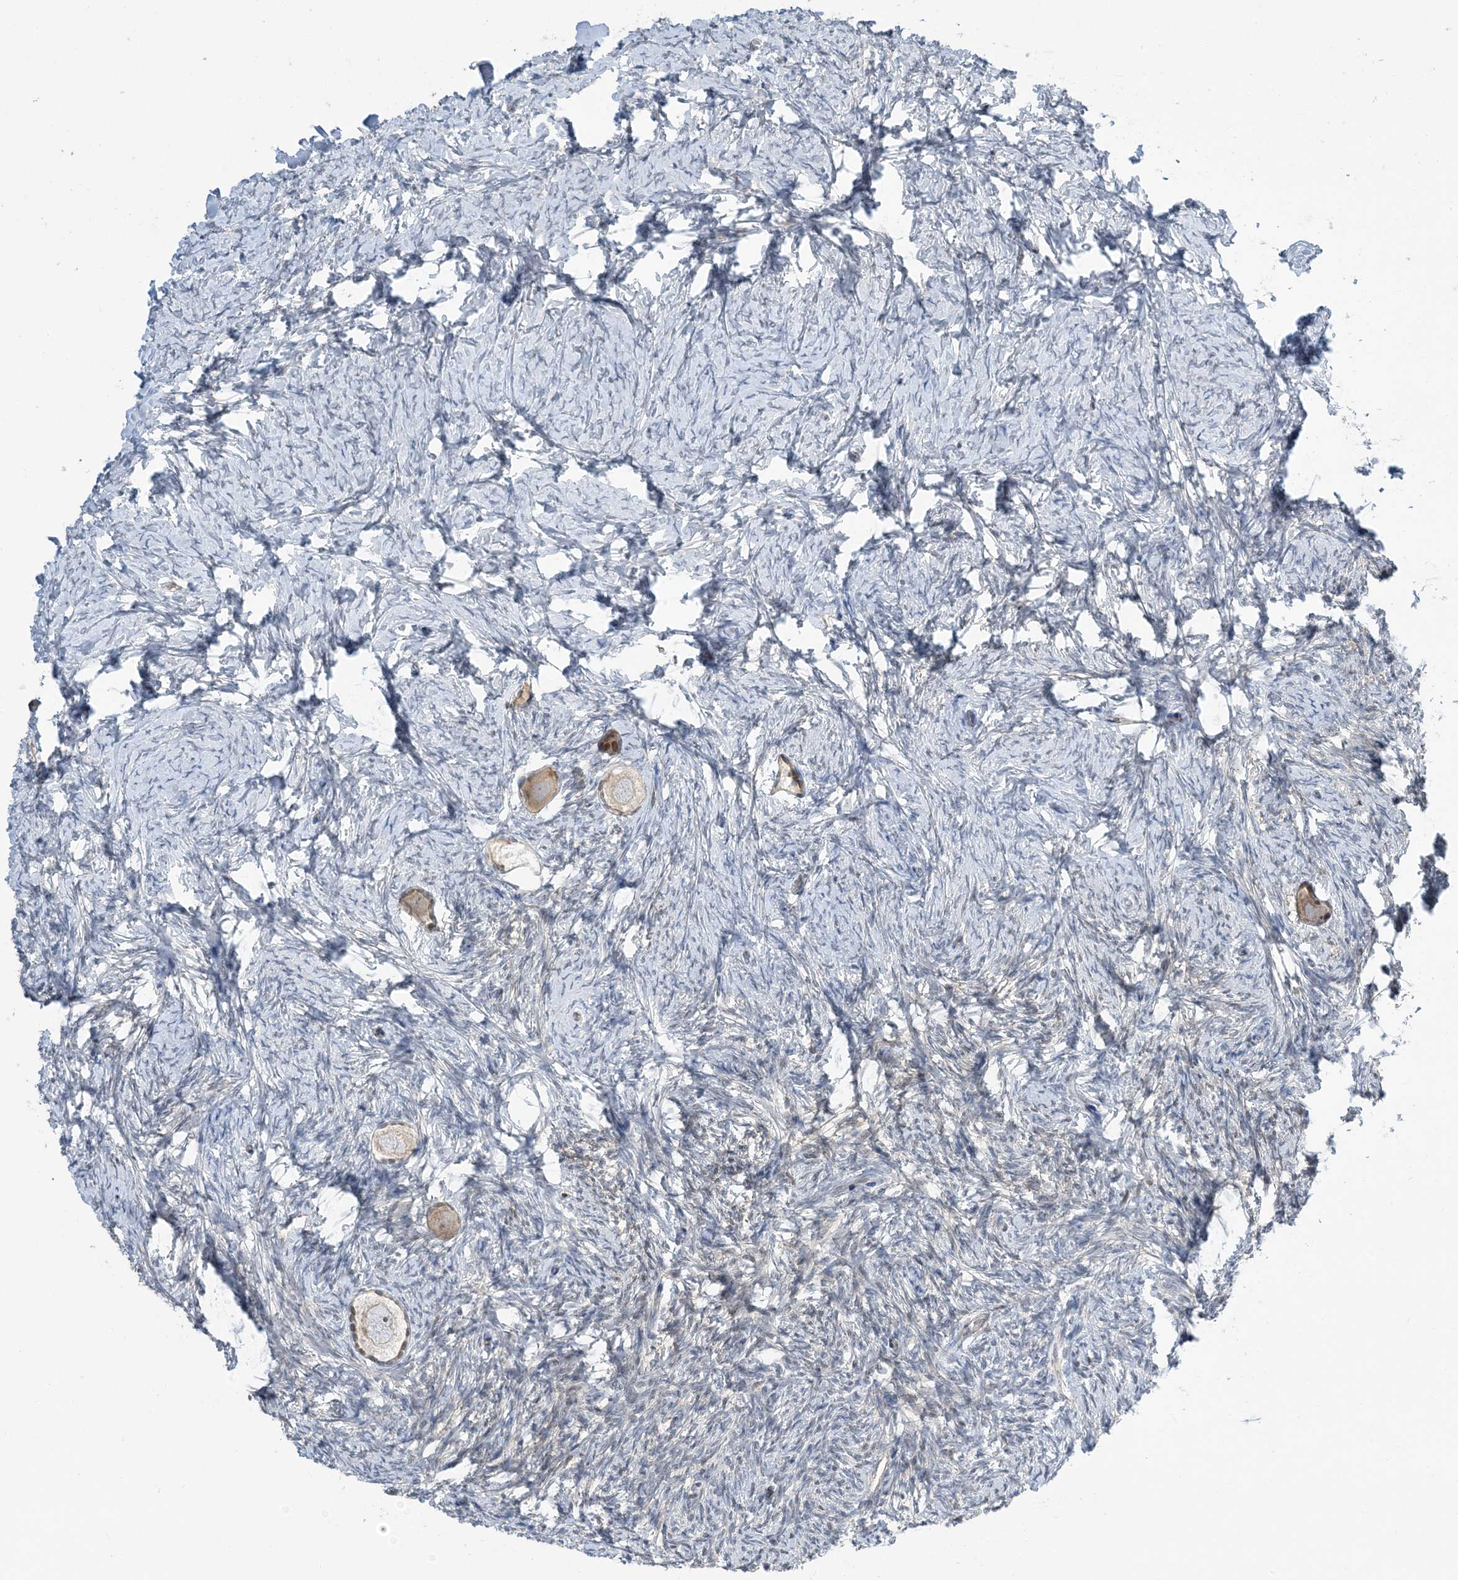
{"staining": {"intensity": "weak", "quantity": "25%-75%", "location": "cytoplasmic/membranous,nuclear"}, "tissue": "ovary", "cell_type": "Follicle cells", "image_type": "normal", "snomed": [{"axis": "morphology", "description": "Normal tissue, NOS"}, {"axis": "topography", "description": "Ovary"}], "caption": "Immunohistochemical staining of normal ovary reveals 25%-75% levels of weak cytoplasmic/membranous,nuclear protein positivity in about 25%-75% of follicle cells. The staining is performed using DAB (3,3'-diaminobenzidine) brown chromogen to label protein expression. The nuclei are counter-stained blue using hematoxylin.", "gene": "IL36B", "patient": {"sex": "female", "age": 27}}